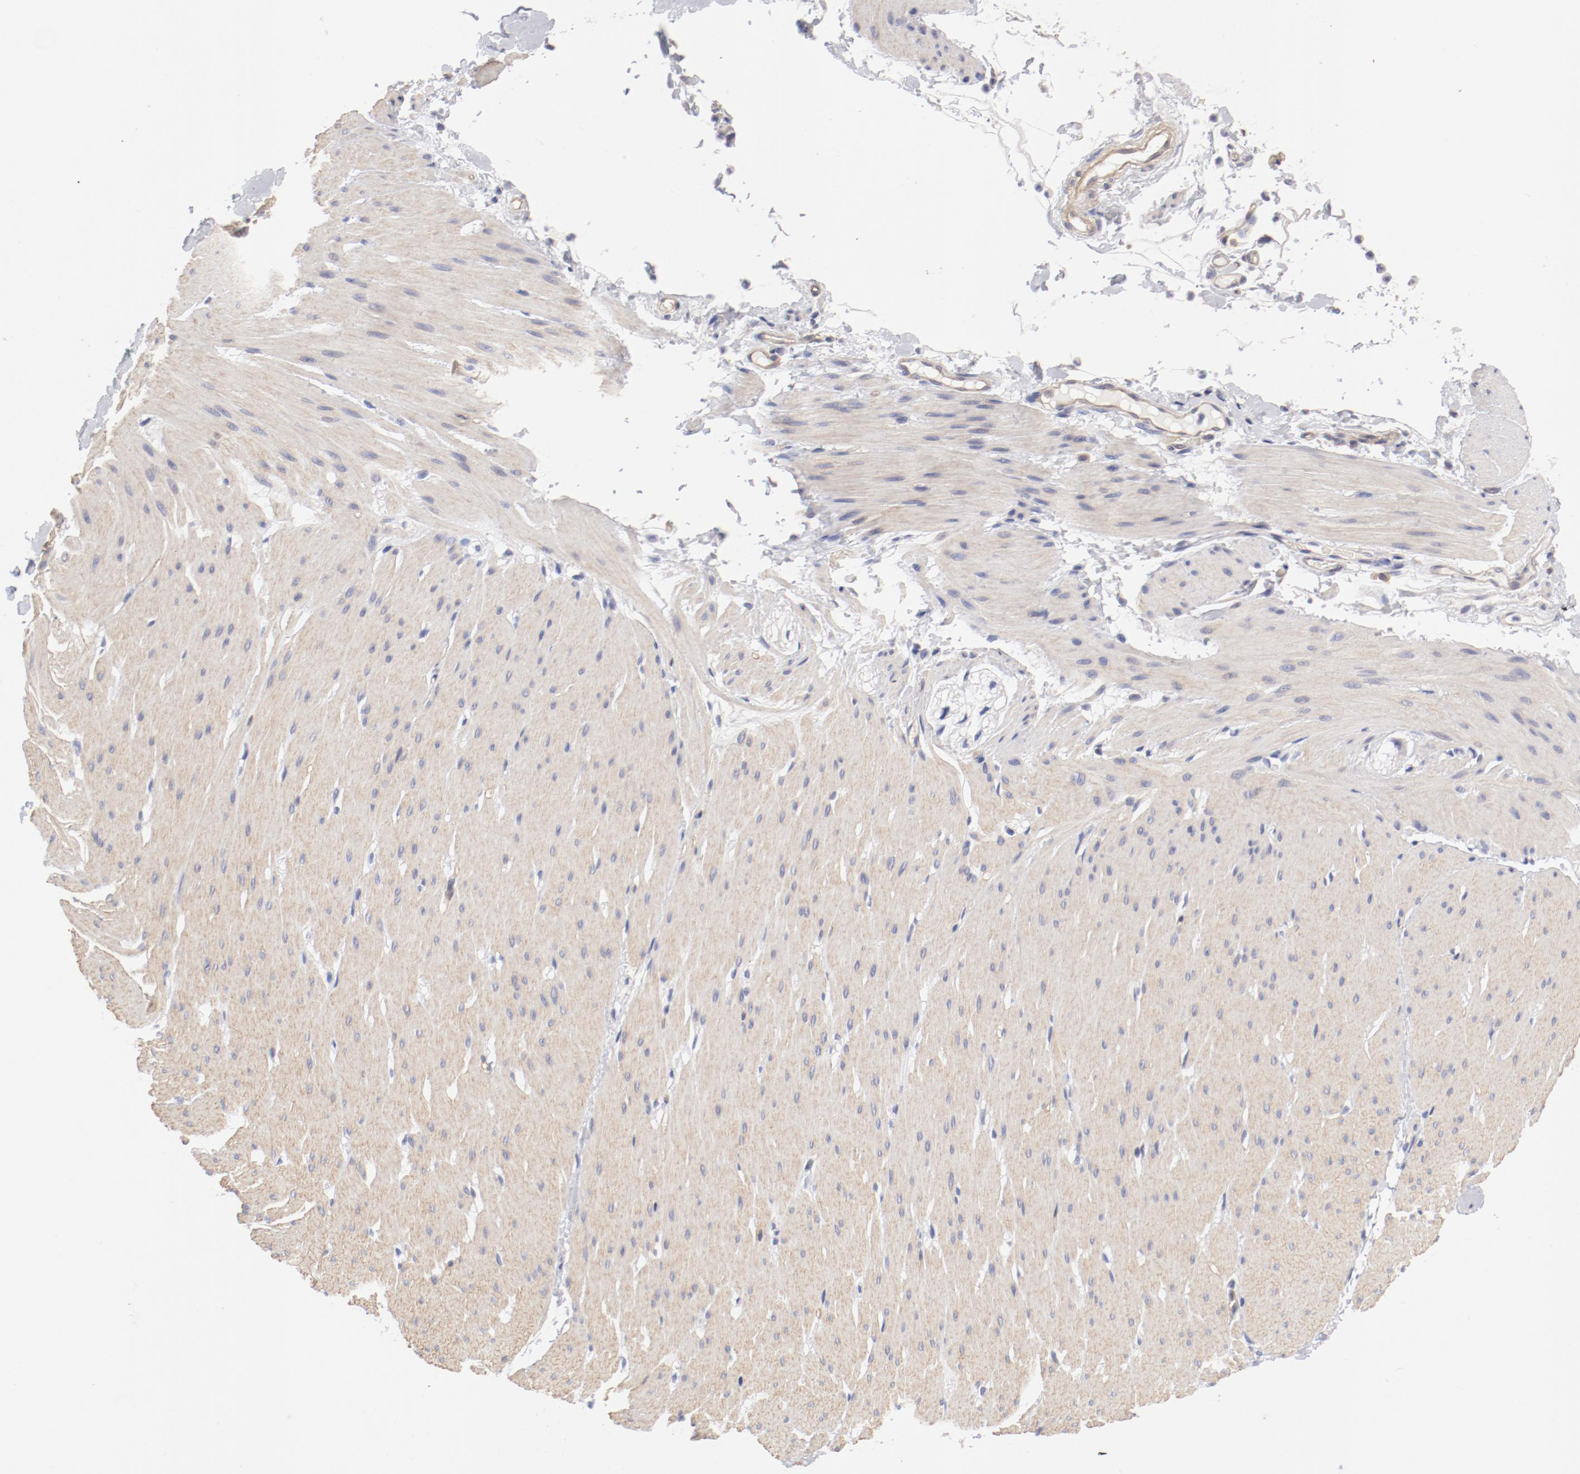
{"staining": {"intensity": "weak", "quantity": ">75%", "location": "cytoplasmic/membranous"}, "tissue": "smooth muscle", "cell_type": "Smooth muscle cells", "image_type": "normal", "snomed": [{"axis": "morphology", "description": "Normal tissue, NOS"}, {"axis": "topography", "description": "Smooth muscle"}, {"axis": "topography", "description": "Colon"}], "caption": "Protein expression analysis of normal smooth muscle reveals weak cytoplasmic/membranous expression in approximately >75% of smooth muscle cells.", "gene": "LAX1", "patient": {"sex": "male", "age": 67}}